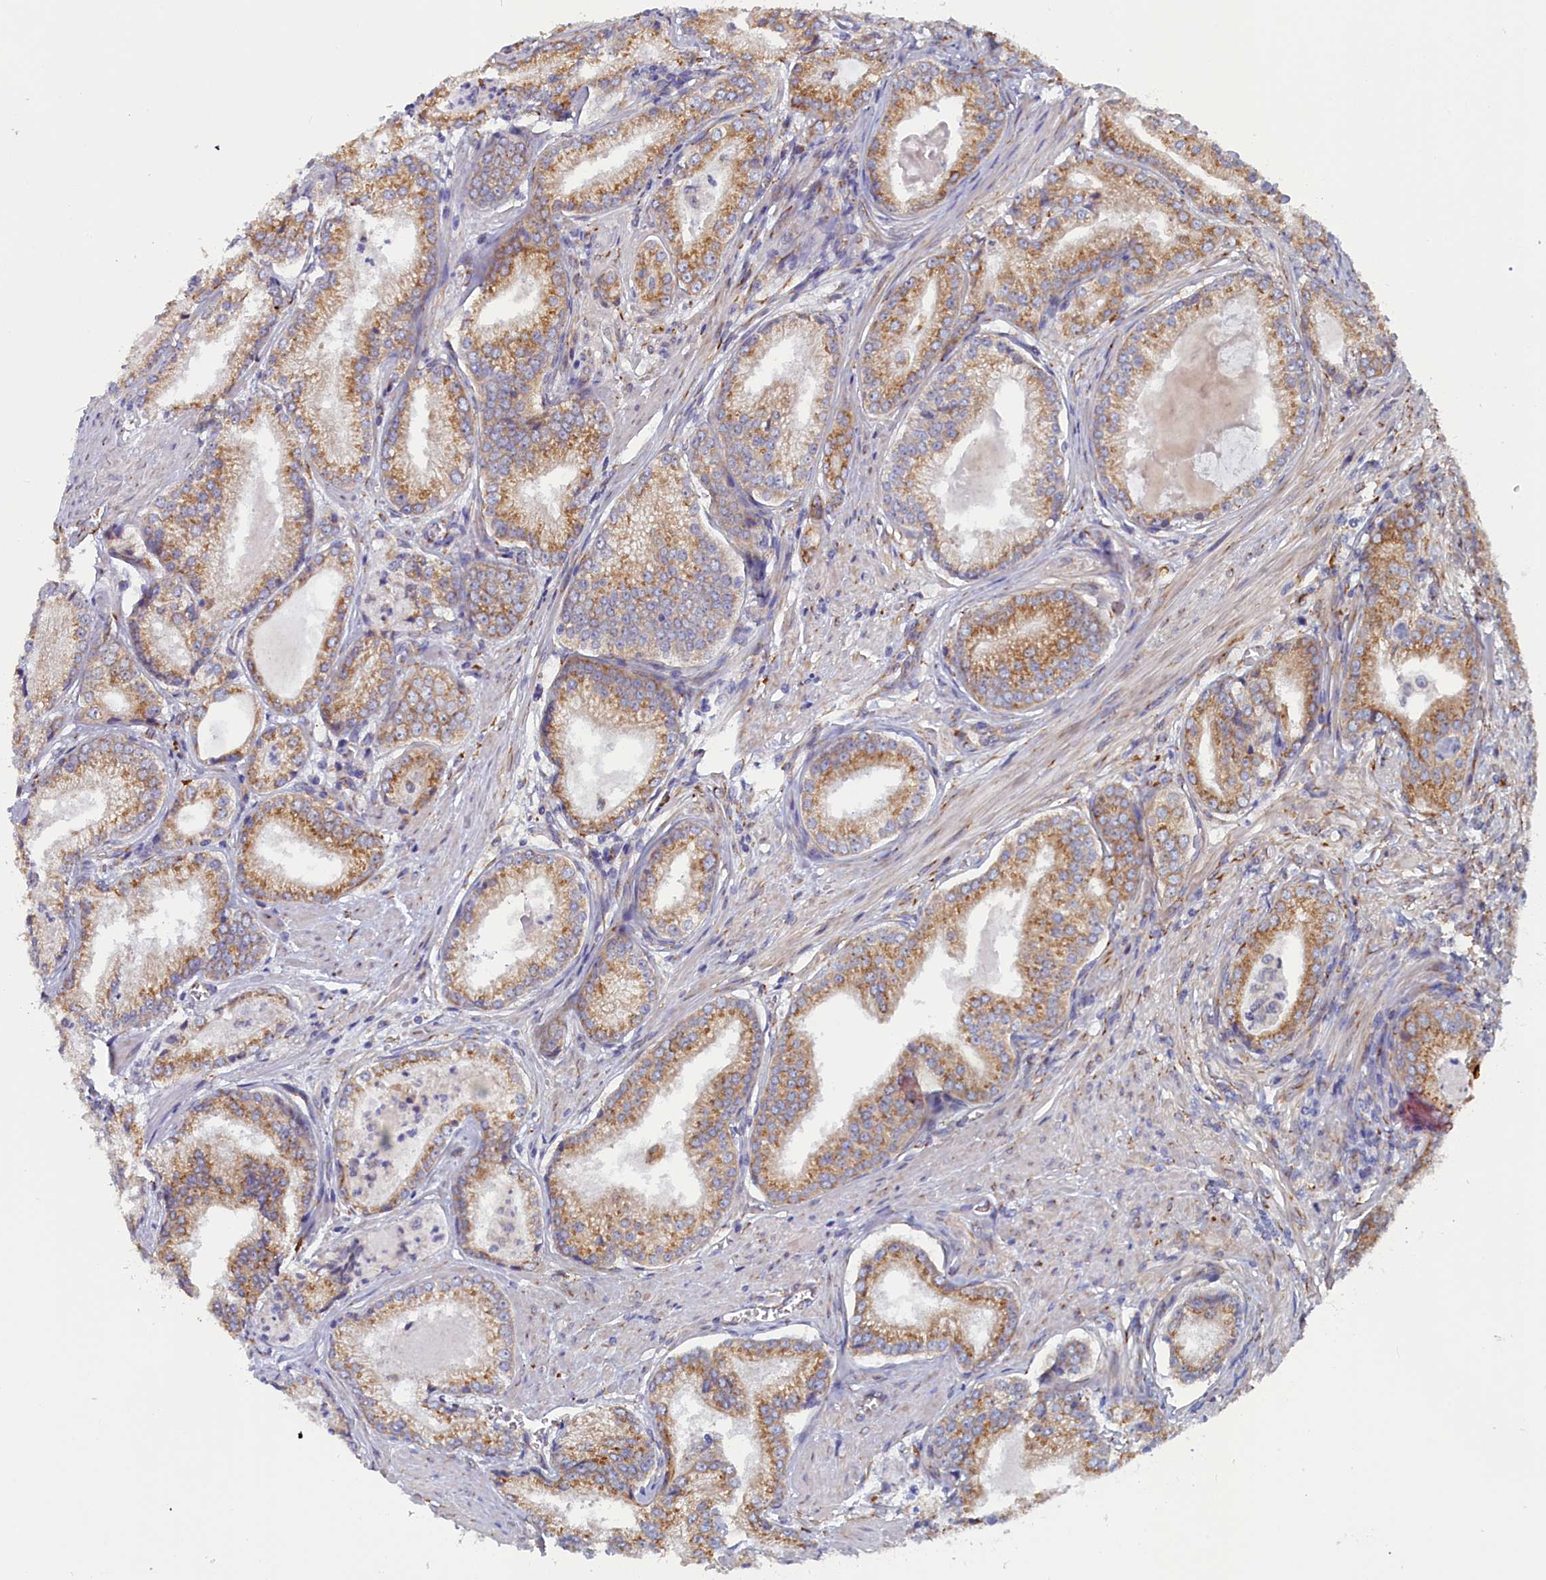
{"staining": {"intensity": "moderate", "quantity": ">75%", "location": "cytoplasmic/membranous"}, "tissue": "prostate cancer", "cell_type": "Tumor cells", "image_type": "cancer", "snomed": [{"axis": "morphology", "description": "Adenocarcinoma, Low grade"}, {"axis": "topography", "description": "Prostate"}], "caption": "High-magnification brightfield microscopy of prostate cancer (low-grade adenocarcinoma) stained with DAB (brown) and counterstained with hematoxylin (blue). tumor cells exhibit moderate cytoplasmic/membranous positivity is identified in approximately>75% of cells.", "gene": "CCDC68", "patient": {"sex": "male", "age": 54}}